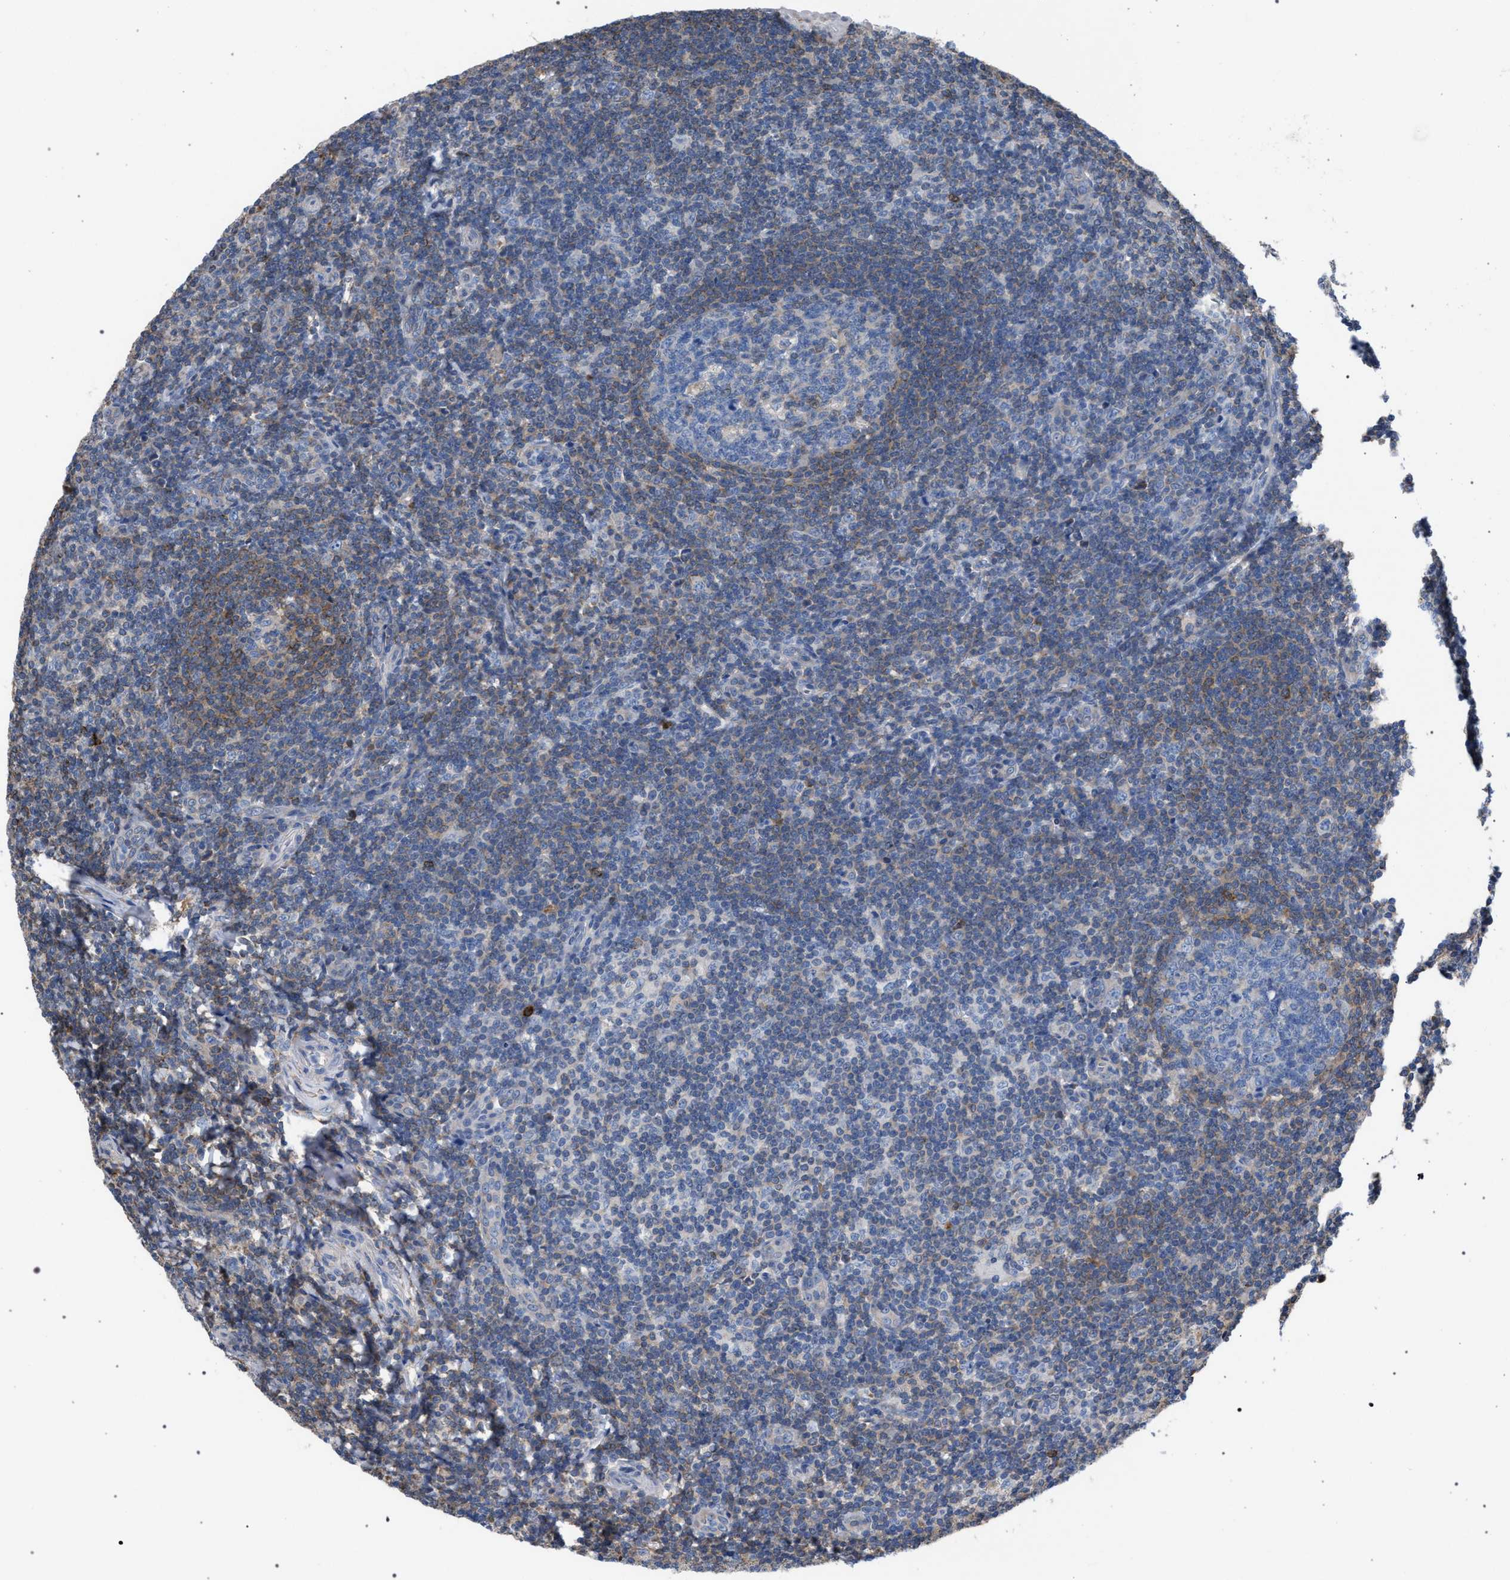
{"staining": {"intensity": "weak", "quantity": "<25%", "location": "cytoplasmic/membranous"}, "tissue": "tonsil", "cell_type": "Germinal center cells", "image_type": "normal", "snomed": [{"axis": "morphology", "description": "Normal tissue, NOS"}, {"axis": "topography", "description": "Tonsil"}], "caption": "This is an immunohistochemistry photomicrograph of benign tonsil. There is no staining in germinal center cells.", "gene": "CRYZ", "patient": {"sex": "male", "age": 37}}